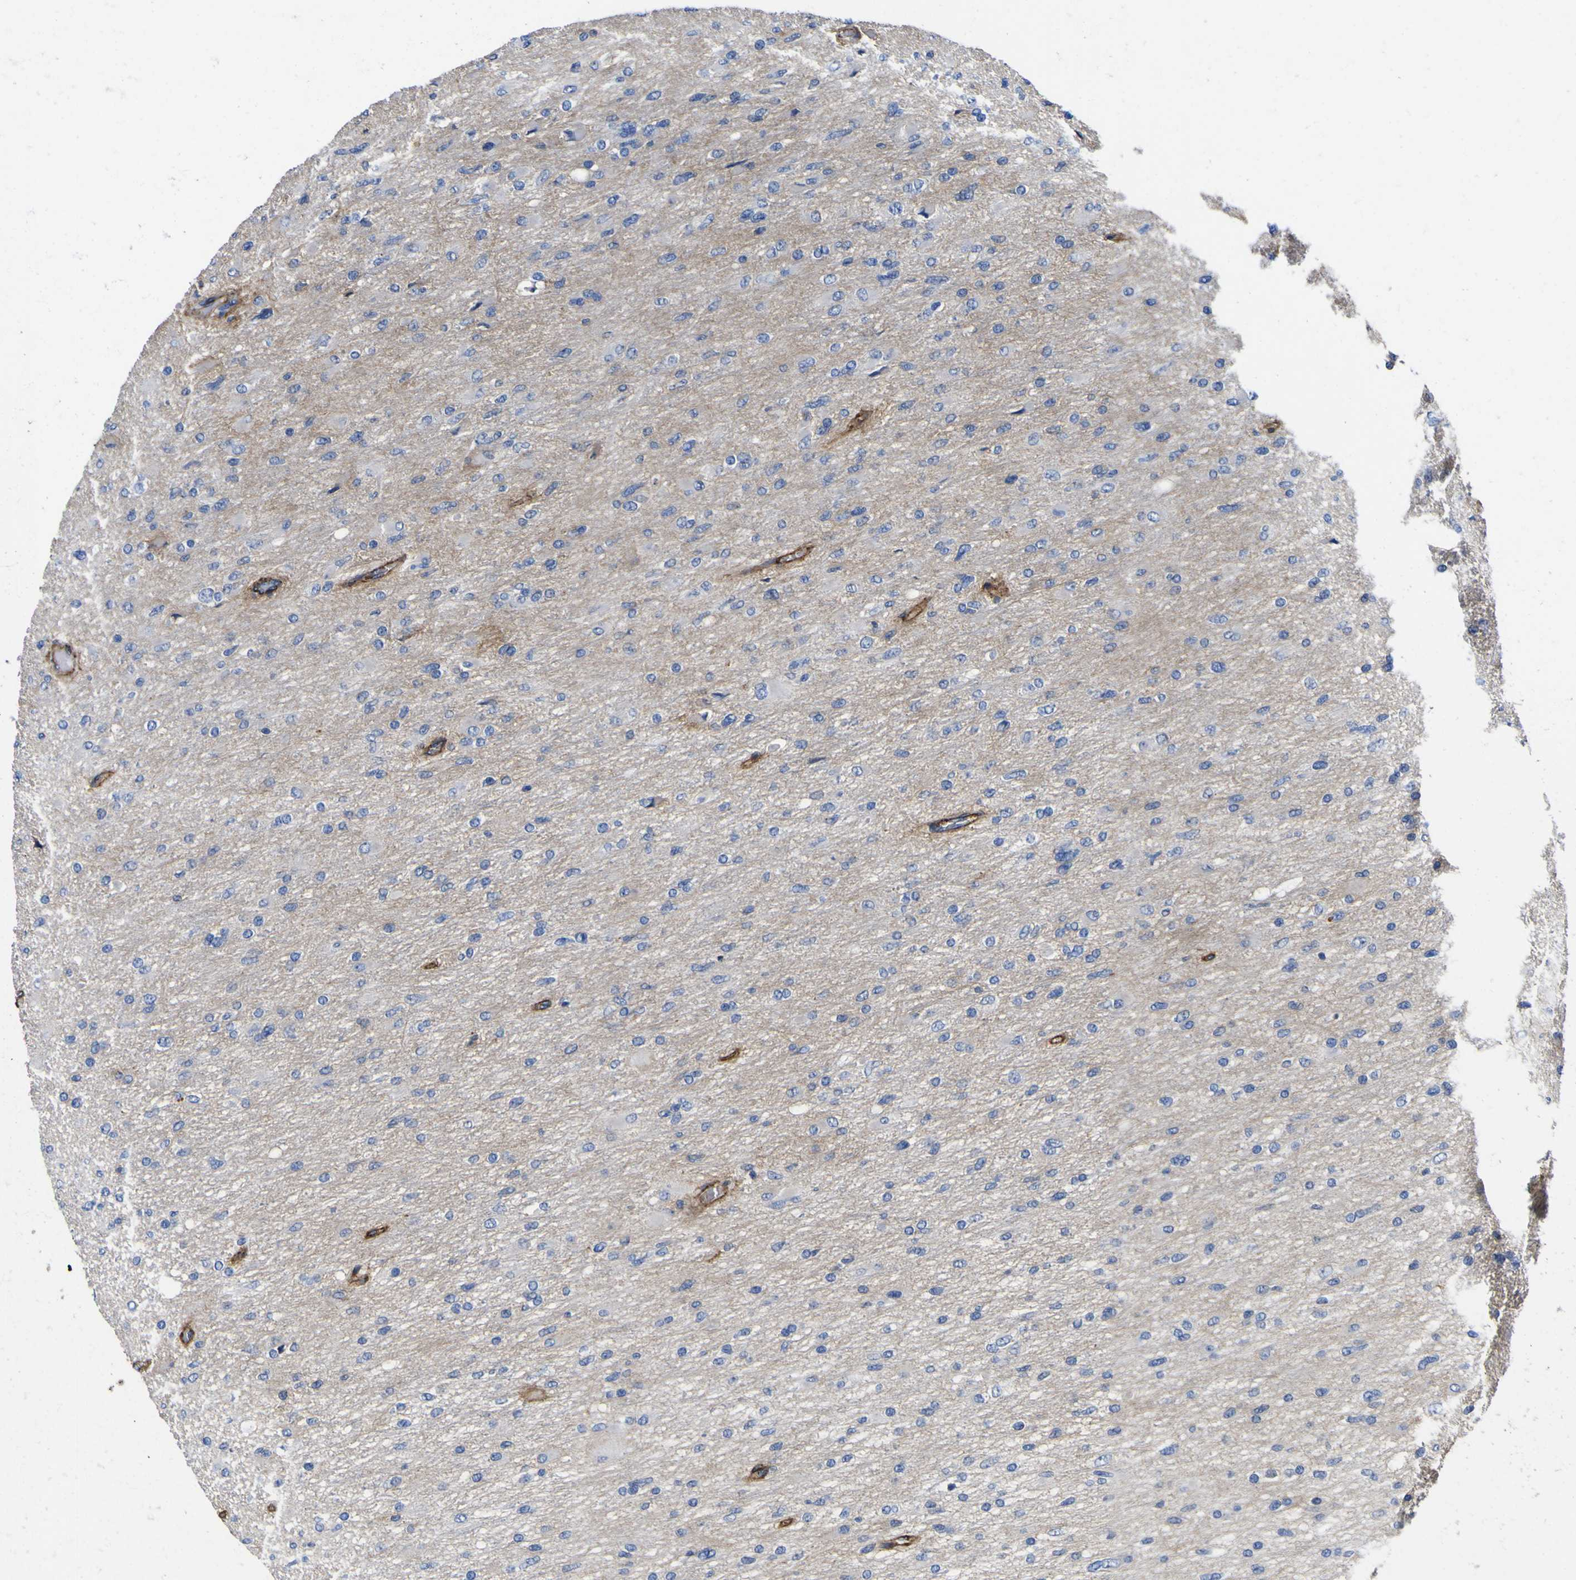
{"staining": {"intensity": "negative", "quantity": "none", "location": "none"}, "tissue": "glioma", "cell_type": "Tumor cells", "image_type": "cancer", "snomed": [{"axis": "morphology", "description": "Glioma, malignant, High grade"}, {"axis": "topography", "description": "Cerebral cortex"}], "caption": "DAB (3,3'-diaminobenzidine) immunohistochemical staining of human glioma displays no significant positivity in tumor cells.", "gene": "CD151", "patient": {"sex": "female", "age": 36}}